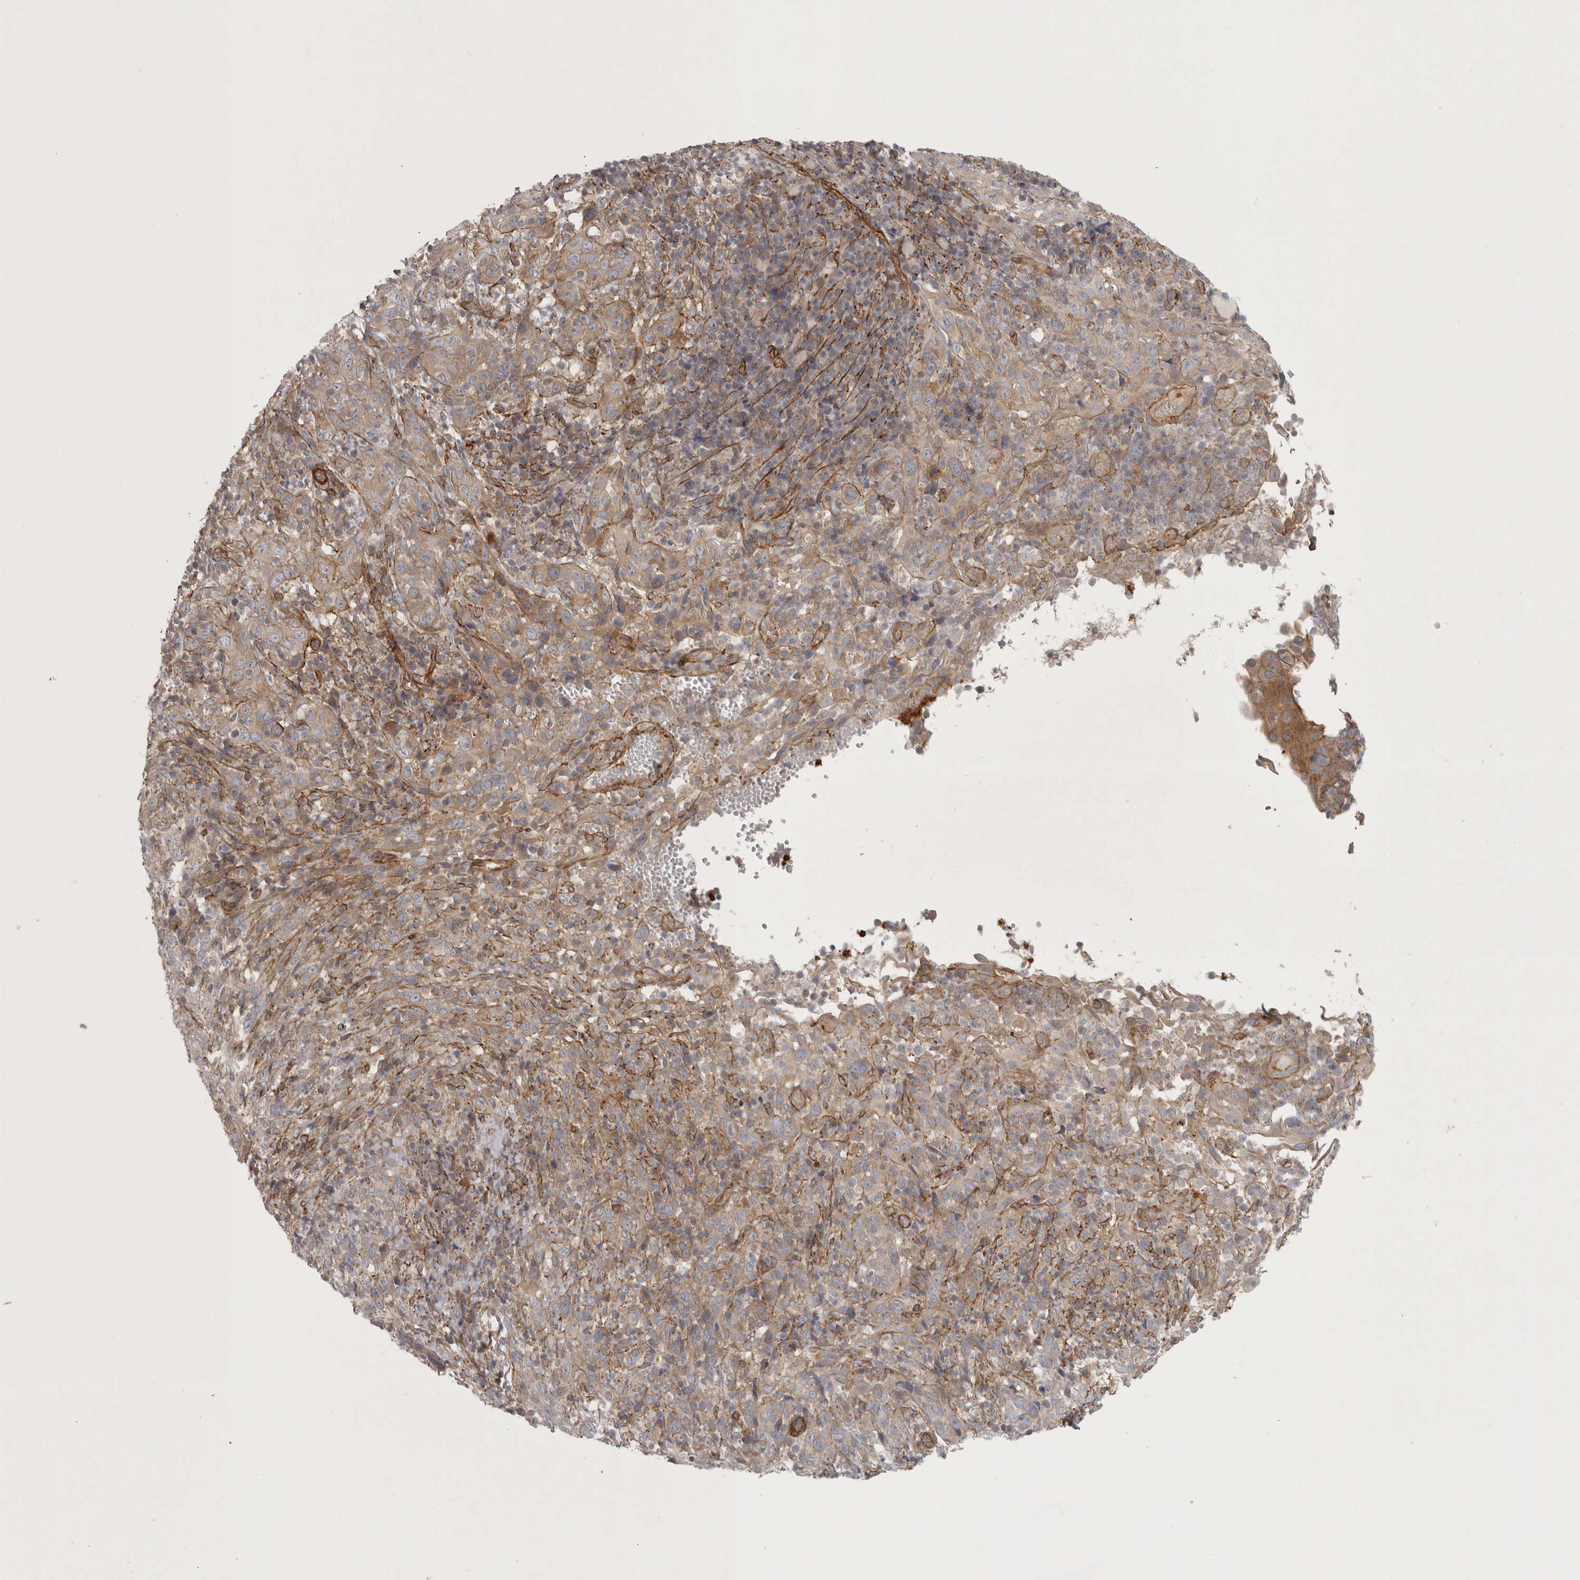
{"staining": {"intensity": "weak", "quantity": ">75%", "location": "cytoplasmic/membranous"}, "tissue": "cervical cancer", "cell_type": "Tumor cells", "image_type": "cancer", "snomed": [{"axis": "morphology", "description": "Squamous cell carcinoma, NOS"}, {"axis": "topography", "description": "Cervix"}], "caption": "Immunohistochemistry (IHC) image of human squamous cell carcinoma (cervical) stained for a protein (brown), which displays low levels of weak cytoplasmic/membranous staining in about >75% of tumor cells.", "gene": "LONRF1", "patient": {"sex": "female", "age": 46}}